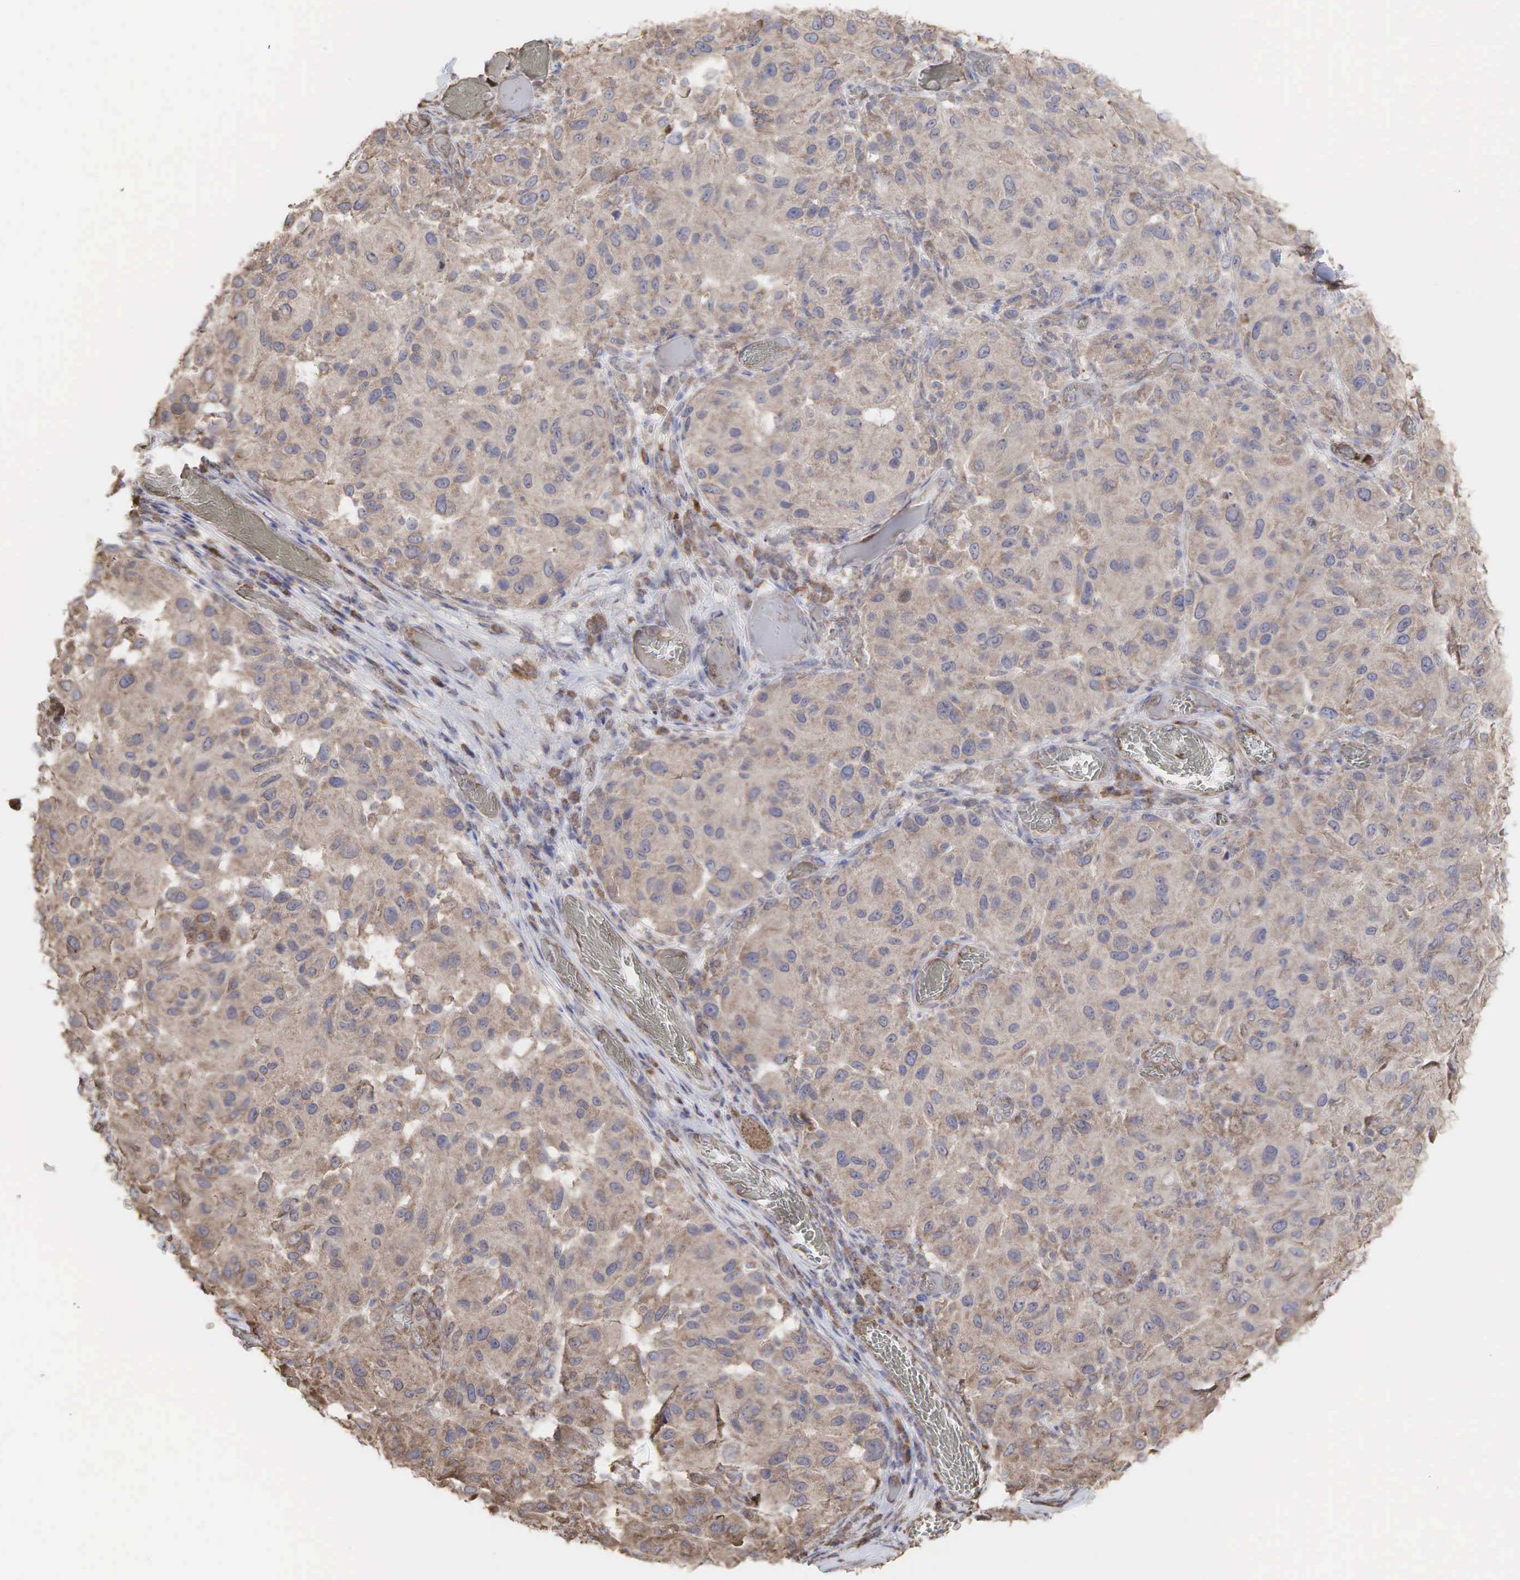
{"staining": {"intensity": "weak", "quantity": ">75%", "location": "cytoplasmic/membranous"}, "tissue": "melanoma", "cell_type": "Tumor cells", "image_type": "cancer", "snomed": [{"axis": "morphology", "description": "Malignant melanoma, NOS"}, {"axis": "topography", "description": "Skin"}], "caption": "DAB (3,3'-diaminobenzidine) immunohistochemical staining of malignant melanoma demonstrates weak cytoplasmic/membranous protein staining in about >75% of tumor cells.", "gene": "PABPC5", "patient": {"sex": "female", "age": 77}}